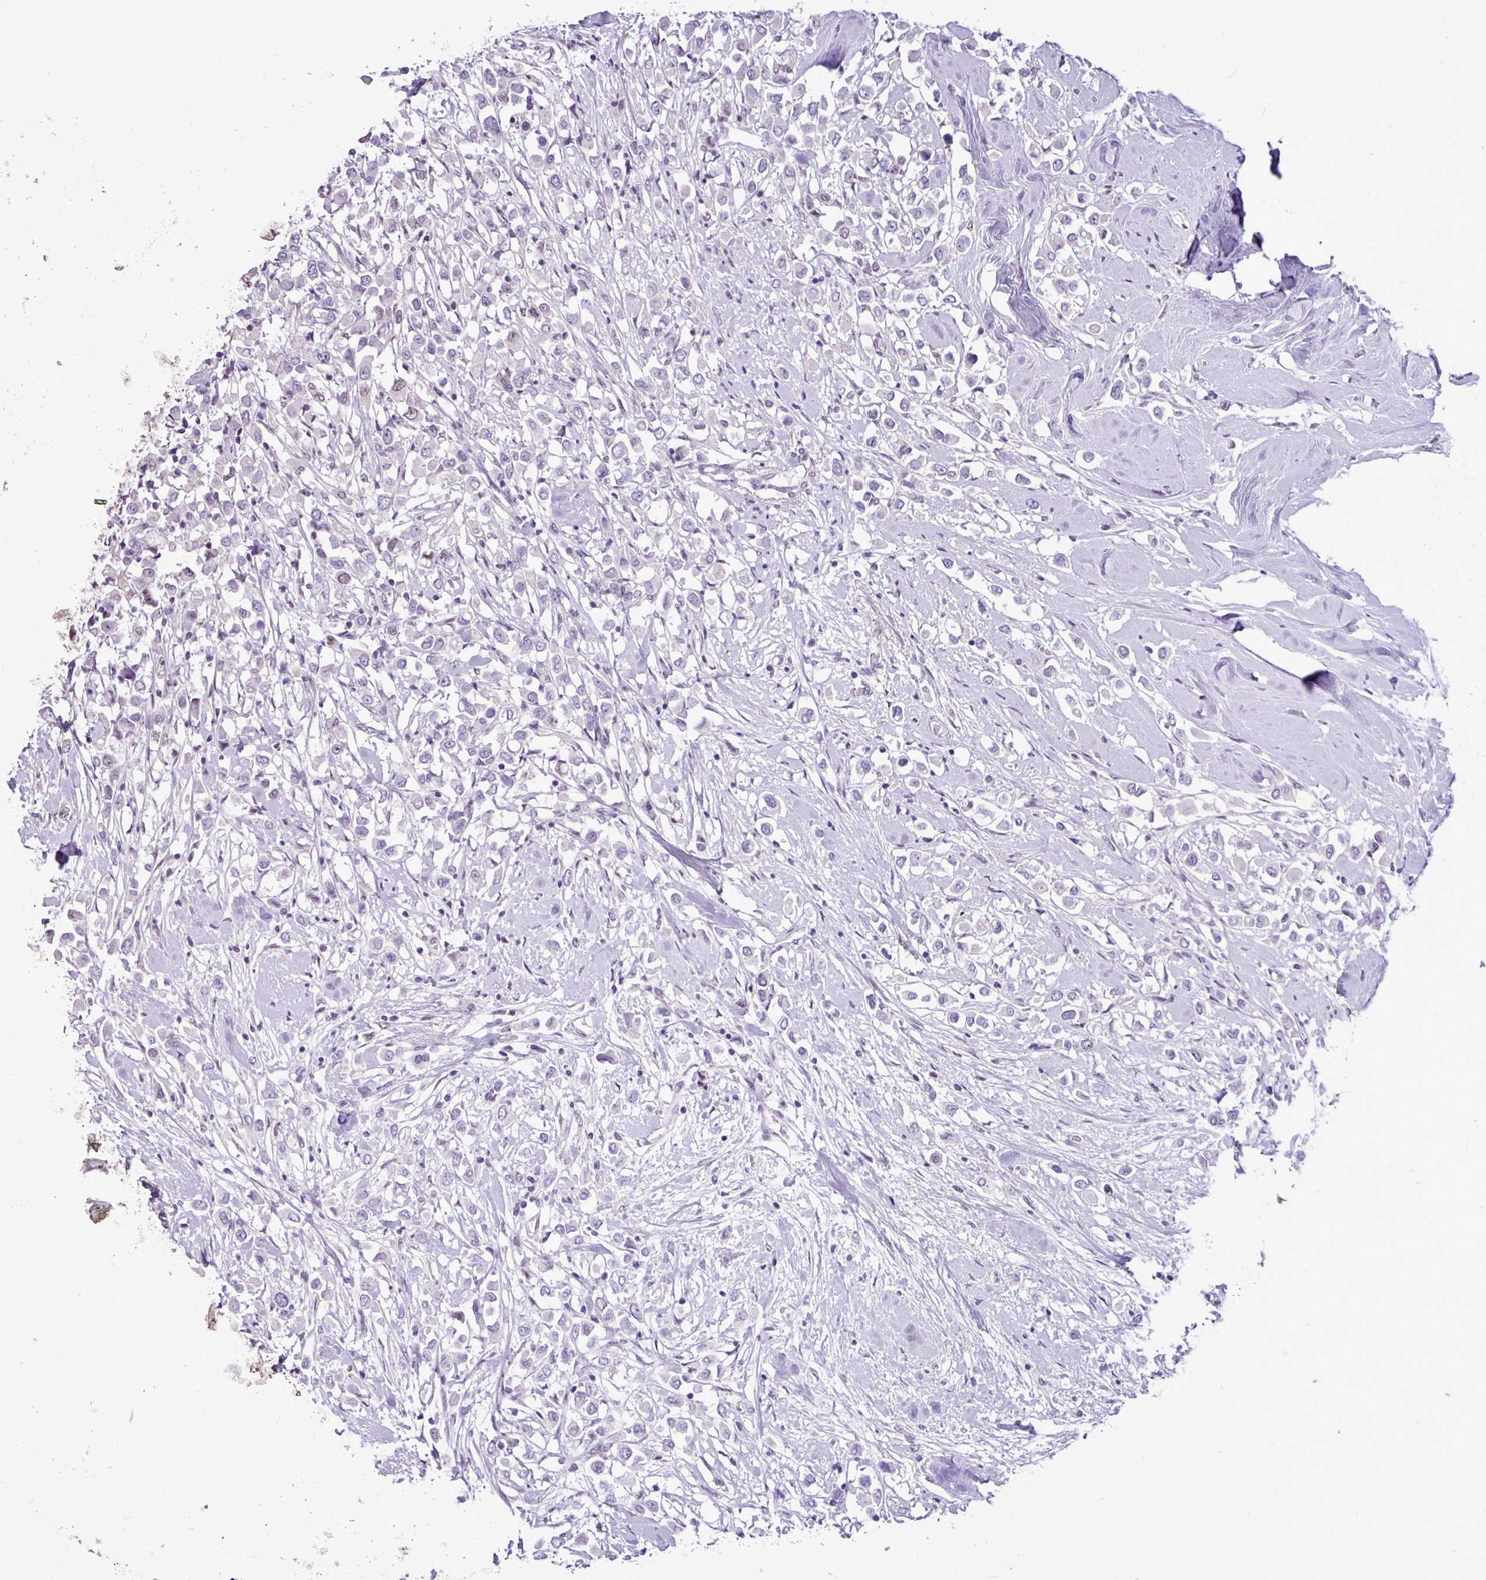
{"staining": {"intensity": "negative", "quantity": "none", "location": "none"}, "tissue": "breast cancer", "cell_type": "Tumor cells", "image_type": "cancer", "snomed": [{"axis": "morphology", "description": "Duct carcinoma"}, {"axis": "topography", "description": "Breast"}], "caption": "Breast invasive ductal carcinoma stained for a protein using immunohistochemistry displays no positivity tumor cells.", "gene": "UTP18", "patient": {"sex": "female", "age": 61}}